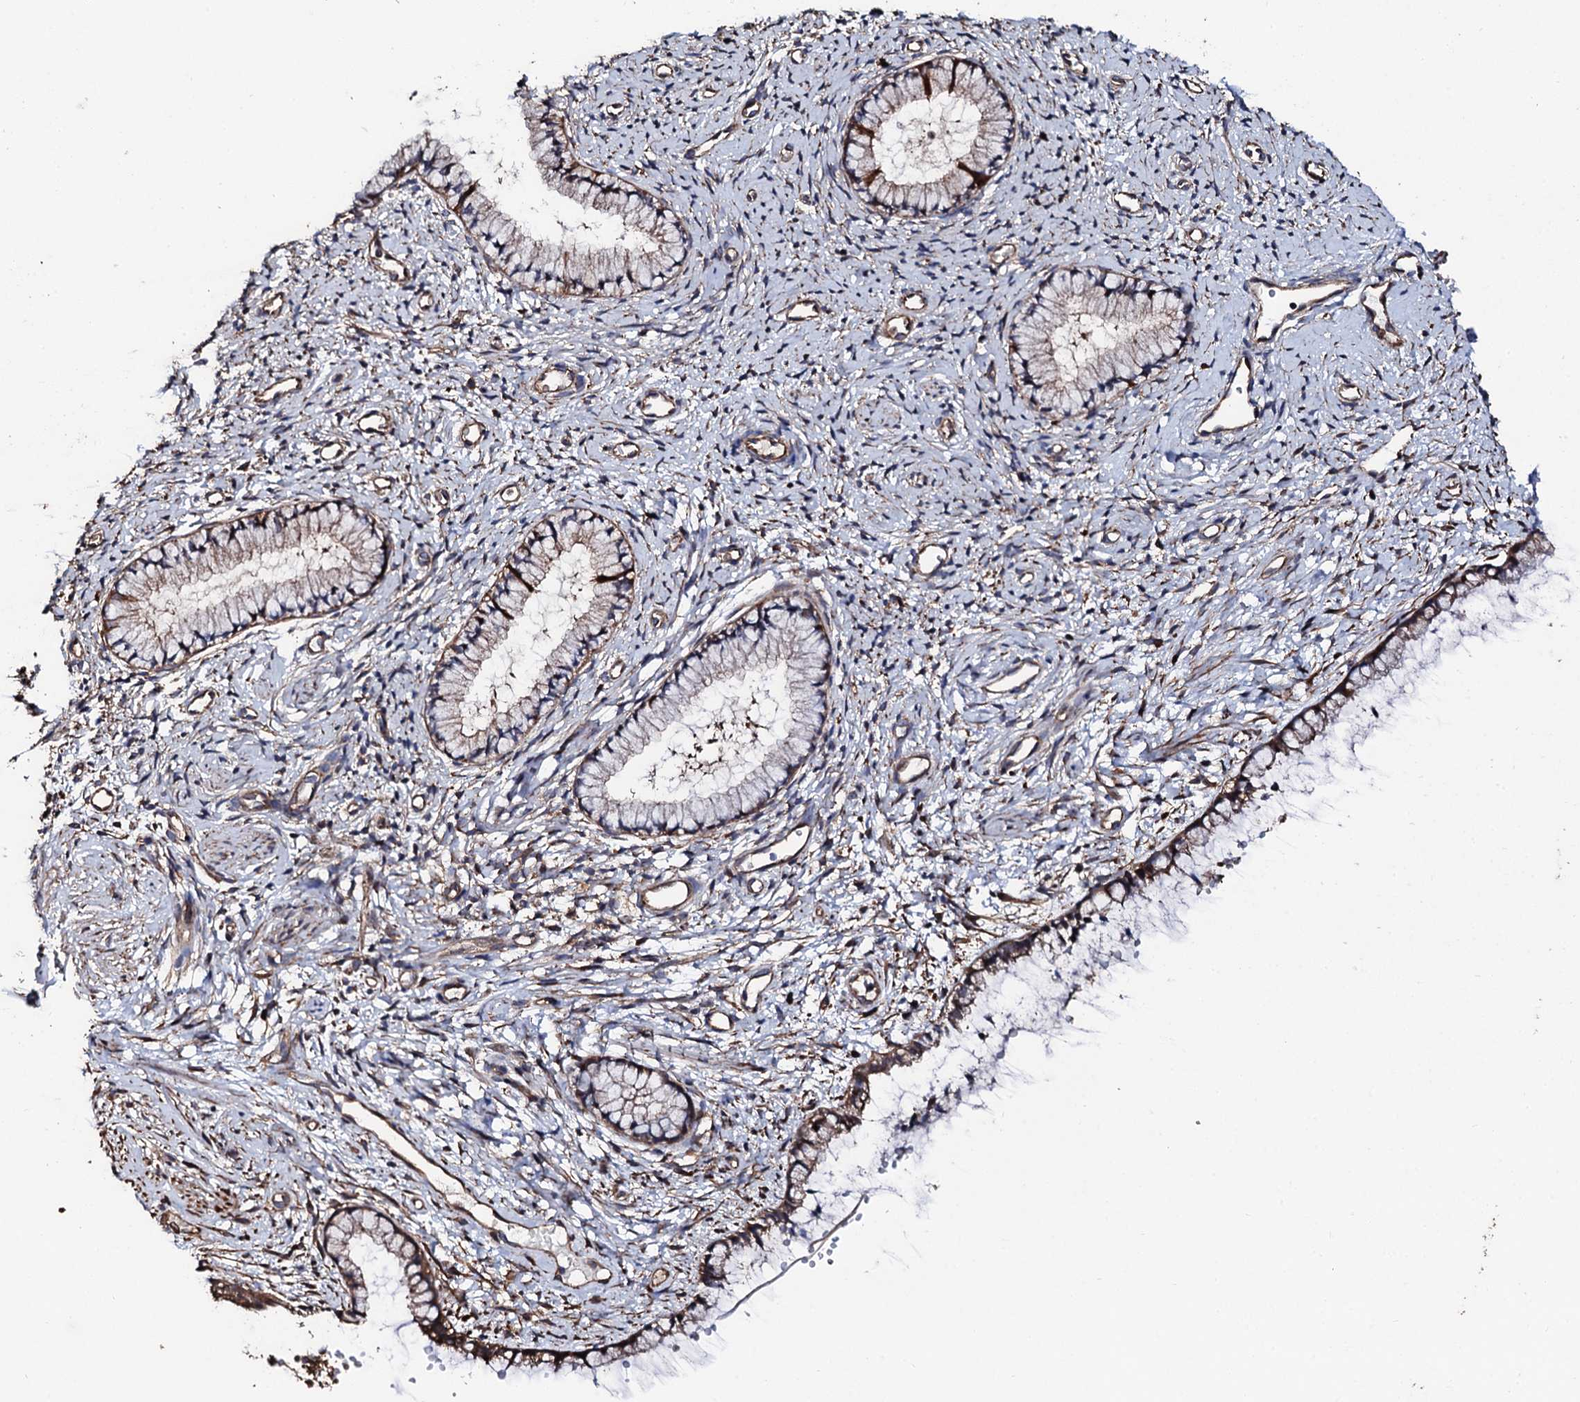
{"staining": {"intensity": "strong", "quantity": "25%-75%", "location": "cytoplasmic/membranous"}, "tissue": "cervix", "cell_type": "Glandular cells", "image_type": "normal", "snomed": [{"axis": "morphology", "description": "Normal tissue, NOS"}, {"axis": "topography", "description": "Cervix"}], "caption": "The histopathology image reveals a brown stain indicating the presence of a protein in the cytoplasmic/membranous of glandular cells in cervix. Using DAB (brown) and hematoxylin (blue) stains, captured at high magnification using brightfield microscopy.", "gene": "CKAP5", "patient": {"sex": "female", "age": 57}}